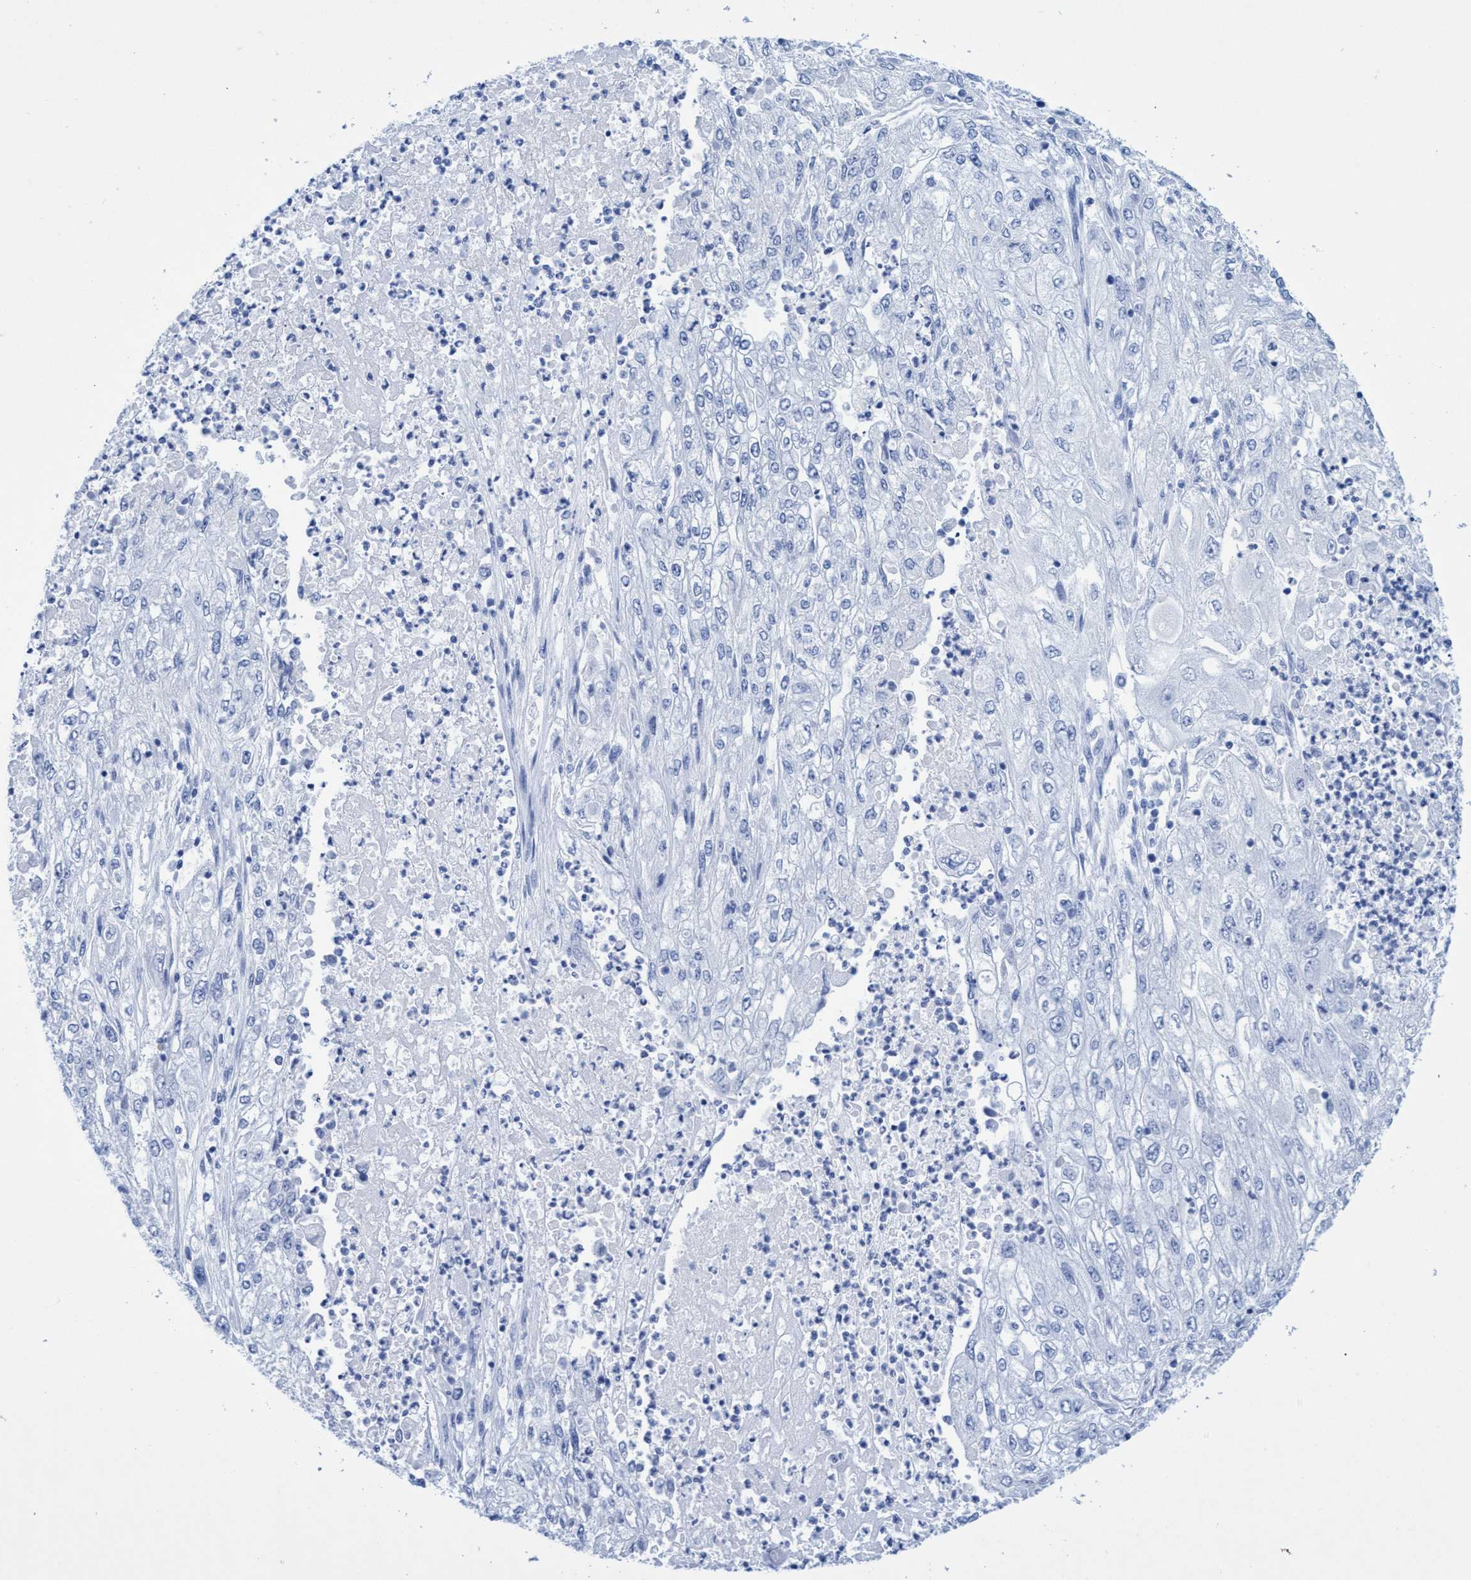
{"staining": {"intensity": "negative", "quantity": "none", "location": "none"}, "tissue": "endometrial cancer", "cell_type": "Tumor cells", "image_type": "cancer", "snomed": [{"axis": "morphology", "description": "Adenocarcinoma, NOS"}, {"axis": "topography", "description": "Endometrium"}], "caption": "DAB (3,3'-diaminobenzidine) immunohistochemical staining of endometrial cancer (adenocarcinoma) demonstrates no significant positivity in tumor cells.", "gene": "INSL6", "patient": {"sex": "female", "age": 49}}